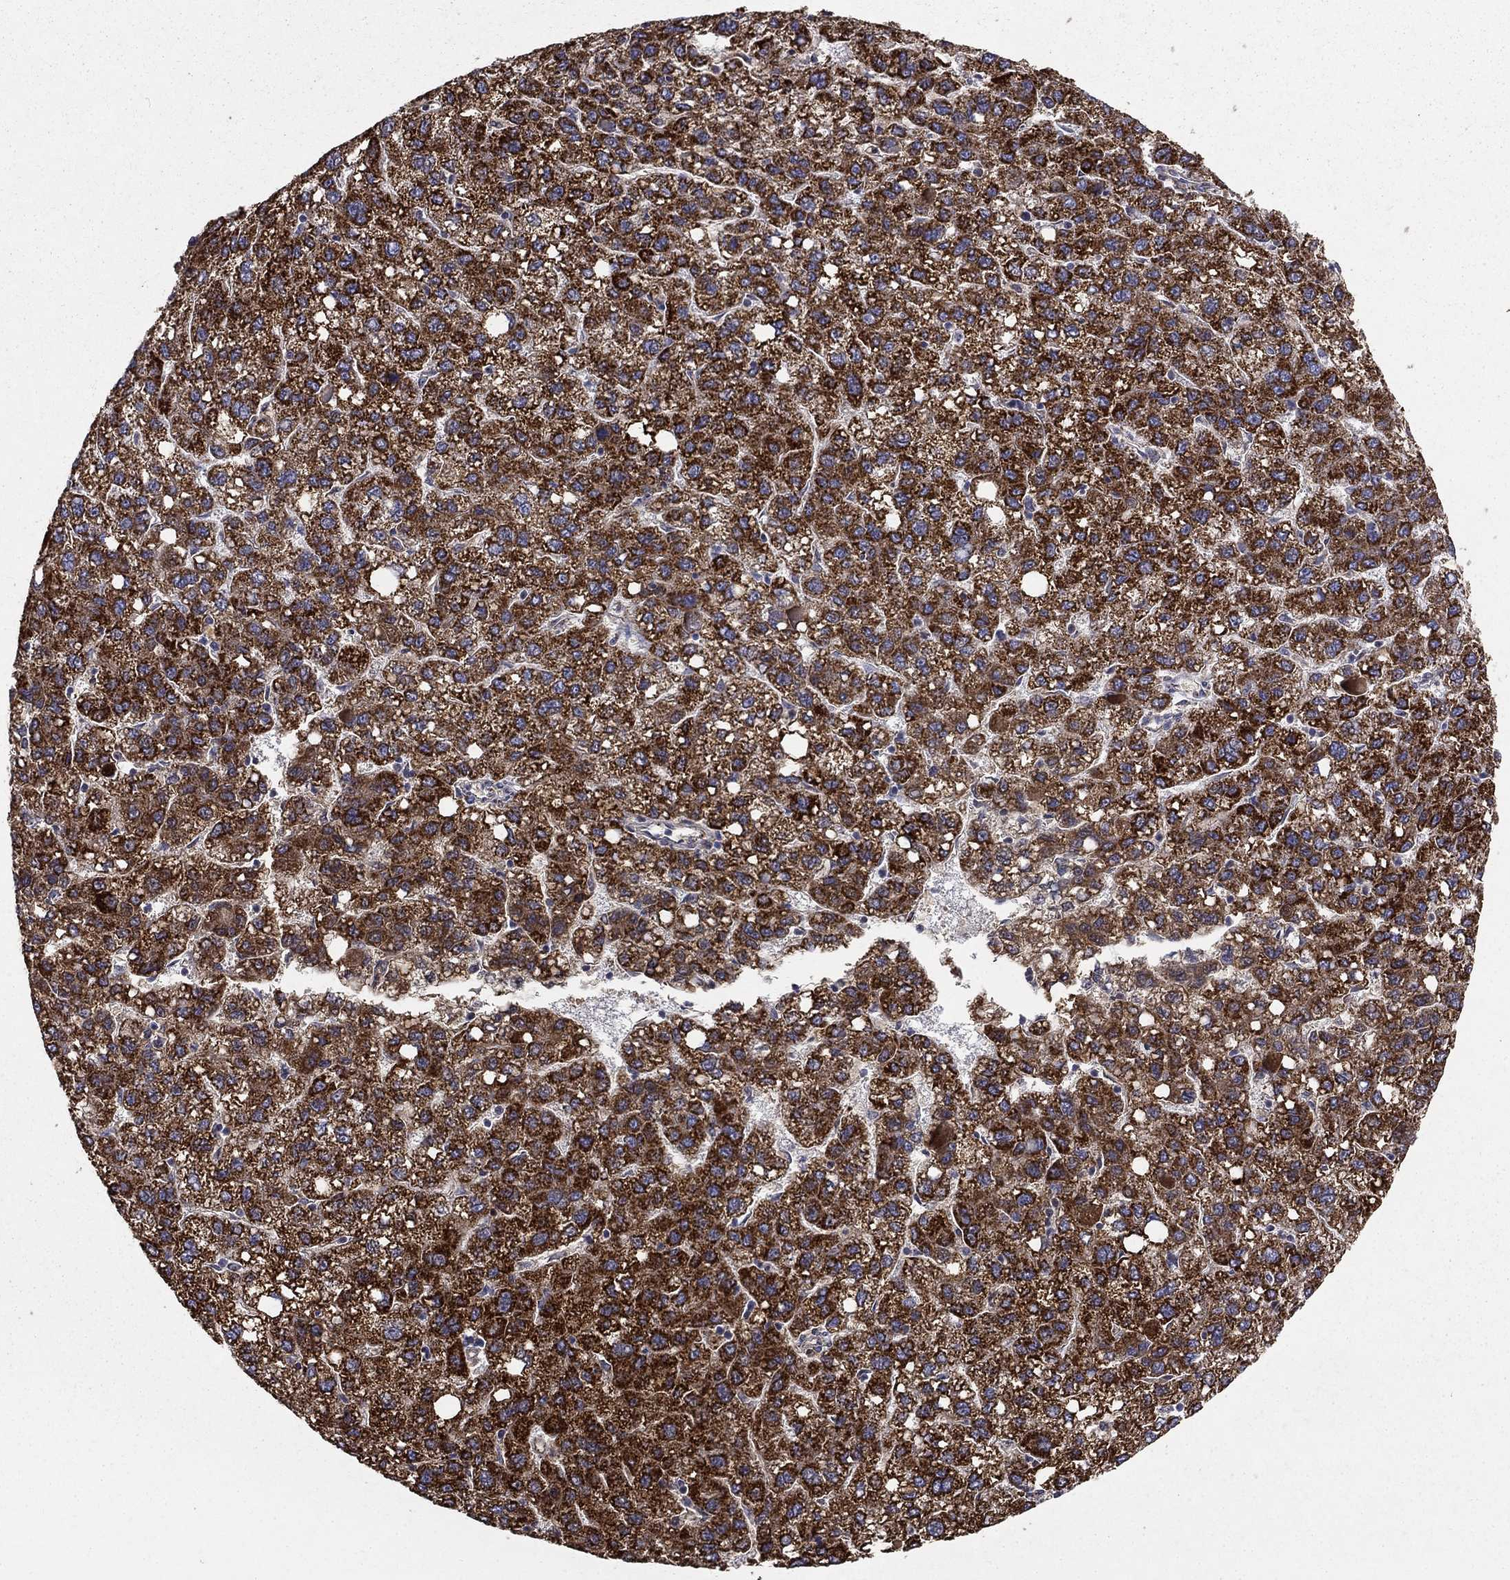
{"staining": {"intensity": "strong", "quantity": ">75%", "location": "cytoplasmic/membranous"}, "tissue": "liver cancer", "cell_type": "Tumor cells", "image_type": "cancer", "snomed": [{"axis": "morphology", "description": "Carcinoma, Hepatocellular, NOS"}, {"axis": "topography", "description": "Liver"}], "caption": "Immunohistochemistry photomicrograph of human hepatocellular carcinoma (liver) stained for a protein (brown), which demonstrates high levels of strong cytoplasmic/membranous positivity in about >75% of tumor cells.", "gene": "GCSH", "patient": {"sex": "female", "age": 82}}